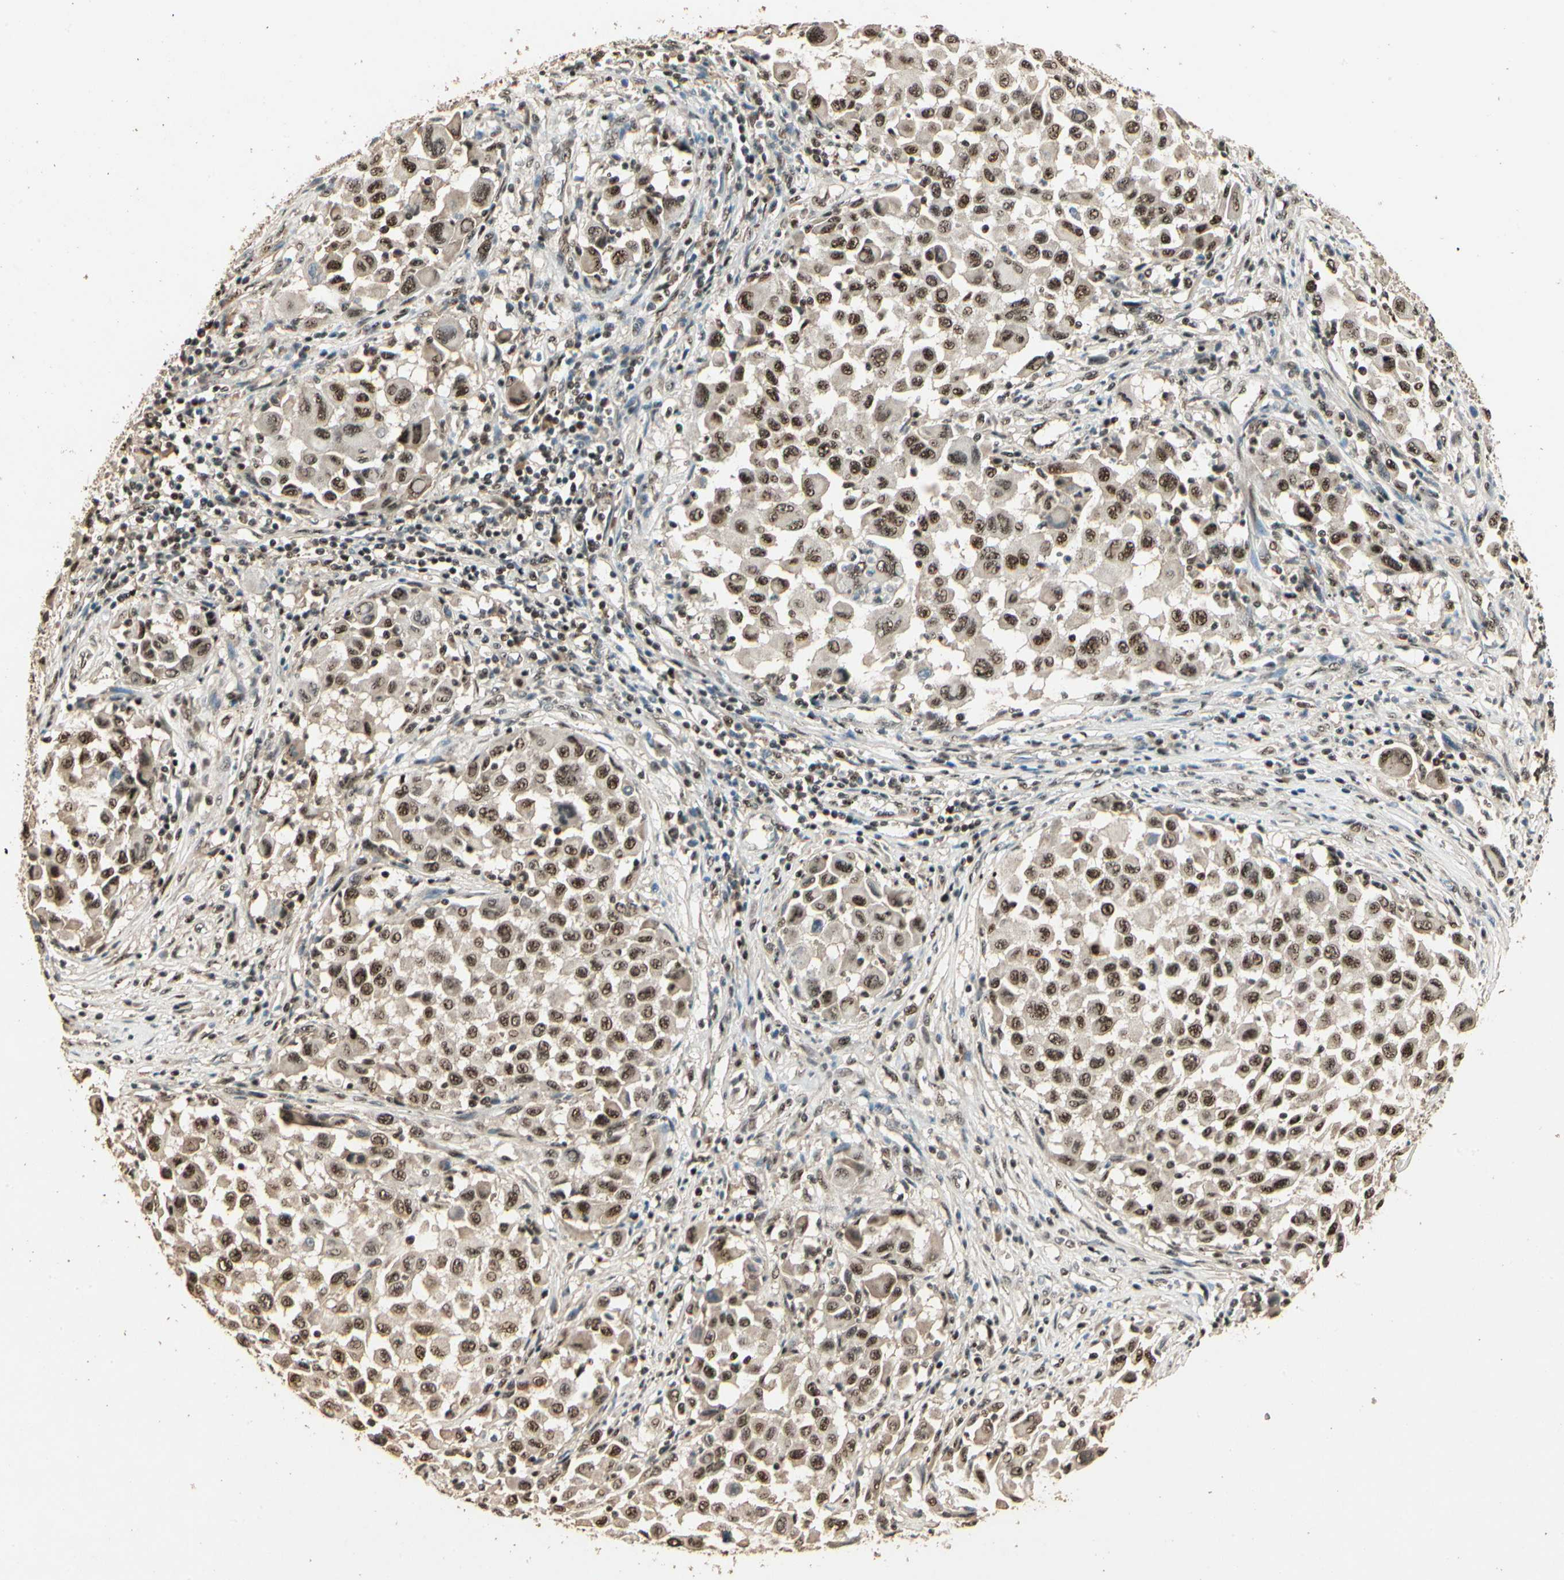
{"staining": {"intensity": "strong", "quantity": ">75%", "location": "nuclear"}, "tissue": "melanoma", "cell_type": "Tumor cells", "image_type": "cancer", "snomed": [{"axis": "morphology", "description": "Malignant melanoma, Metastatic site"}, {"axis": "topography", "description": "Lymph node"}], "caption": "This image demonstrates melanoma stained with immunohistochemistry to label a protein in brown. The nuclear of tumor cells show strong positivity for the protein. Nuclei are counter-stained blue.", "gene": "RBM25", "patient": {"sex": "male", "age": 61}}